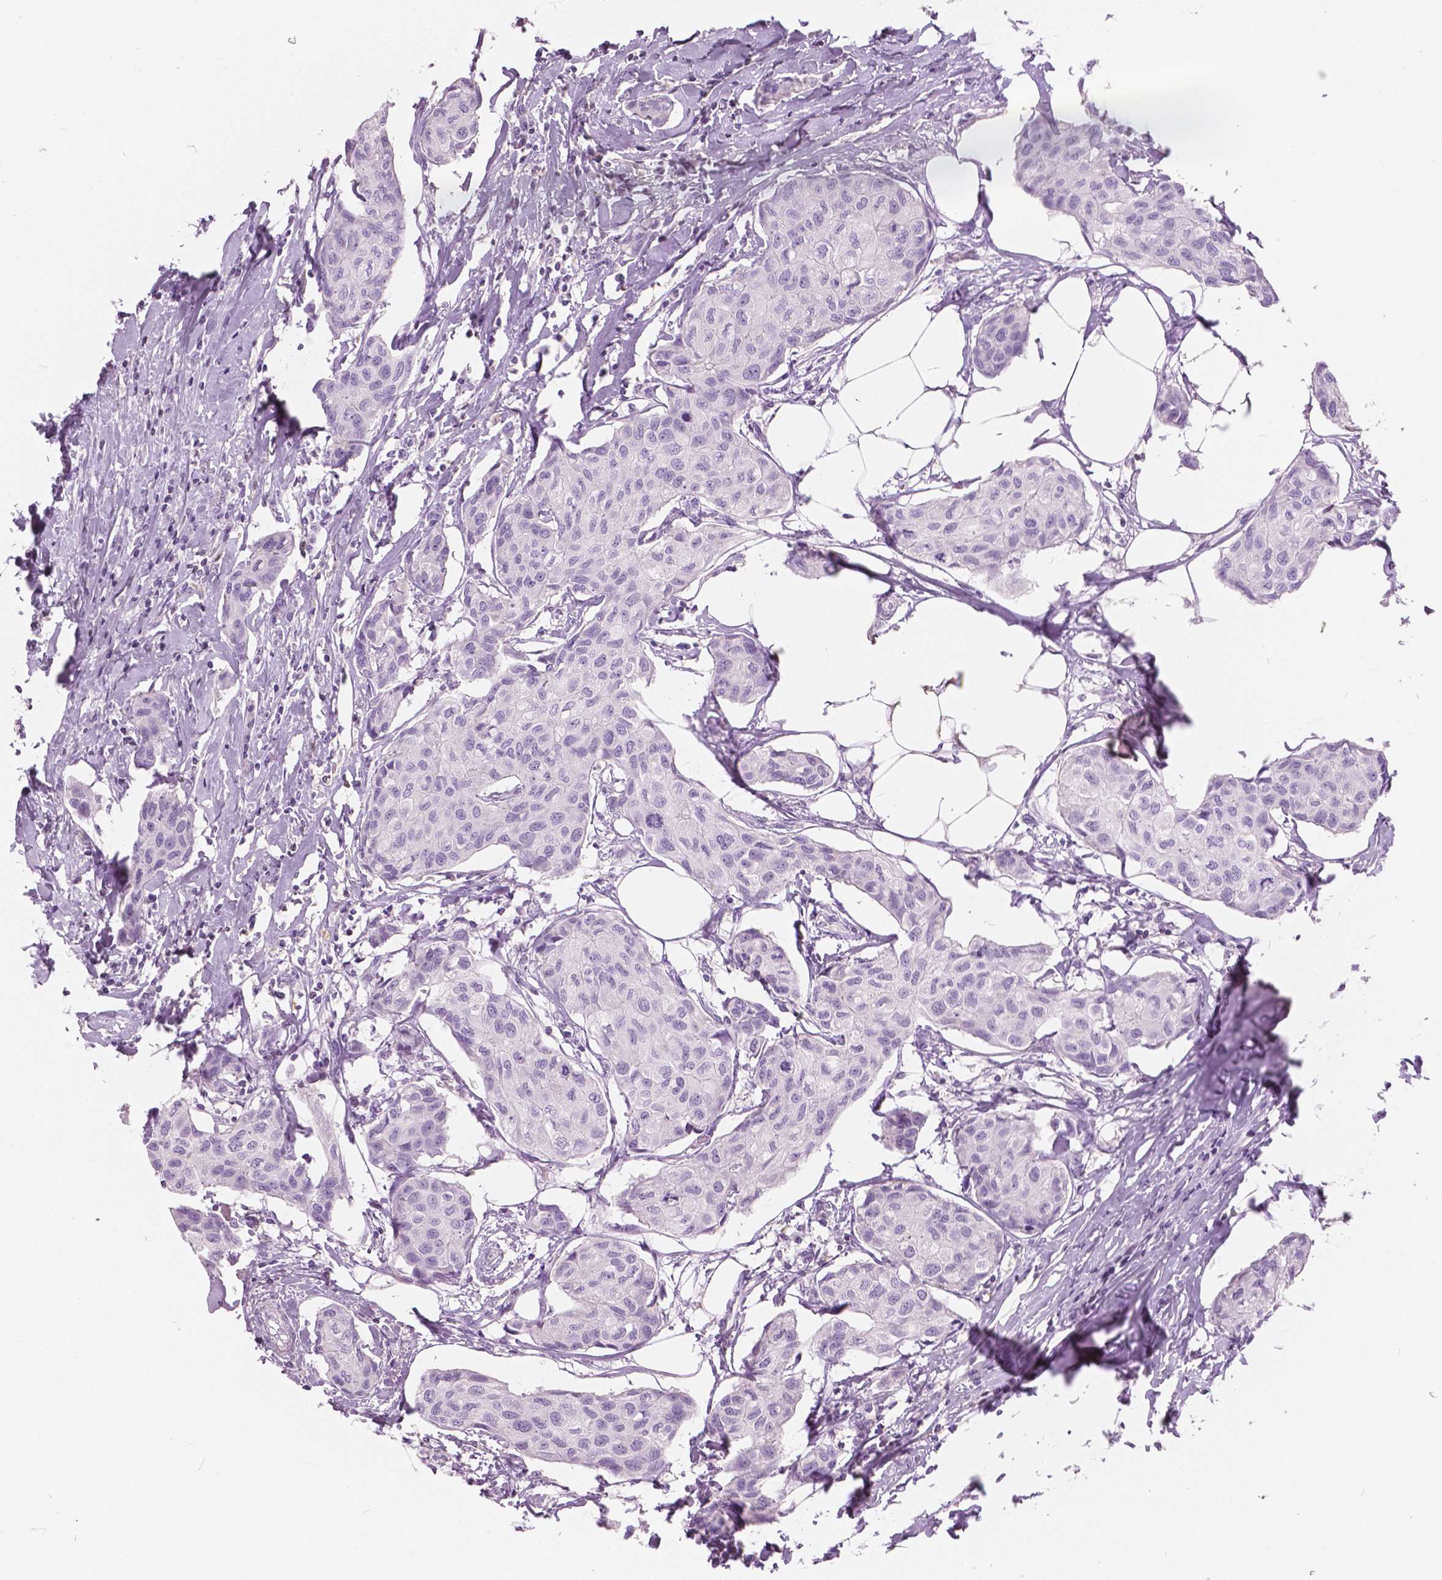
{"staining": {"intensity": "negative", "quantity": "none", "location": "none"}, "tissue": "breast cancer", "cell_type": "Tumor cells", "image_type": "cancer", "snomed": [{"axis": "morphology", "description": "Duct carcinoma"}, {"axis": "topography", "description": "Breast"}], "caption": "Immunohistochemistry (IHC) image of neoplastic tissue: breast cancer stained with DAB displays no significant protein positivity in tumor cells.", "gene": "GALM", "patient": {"sex": "female", "age": 80}}